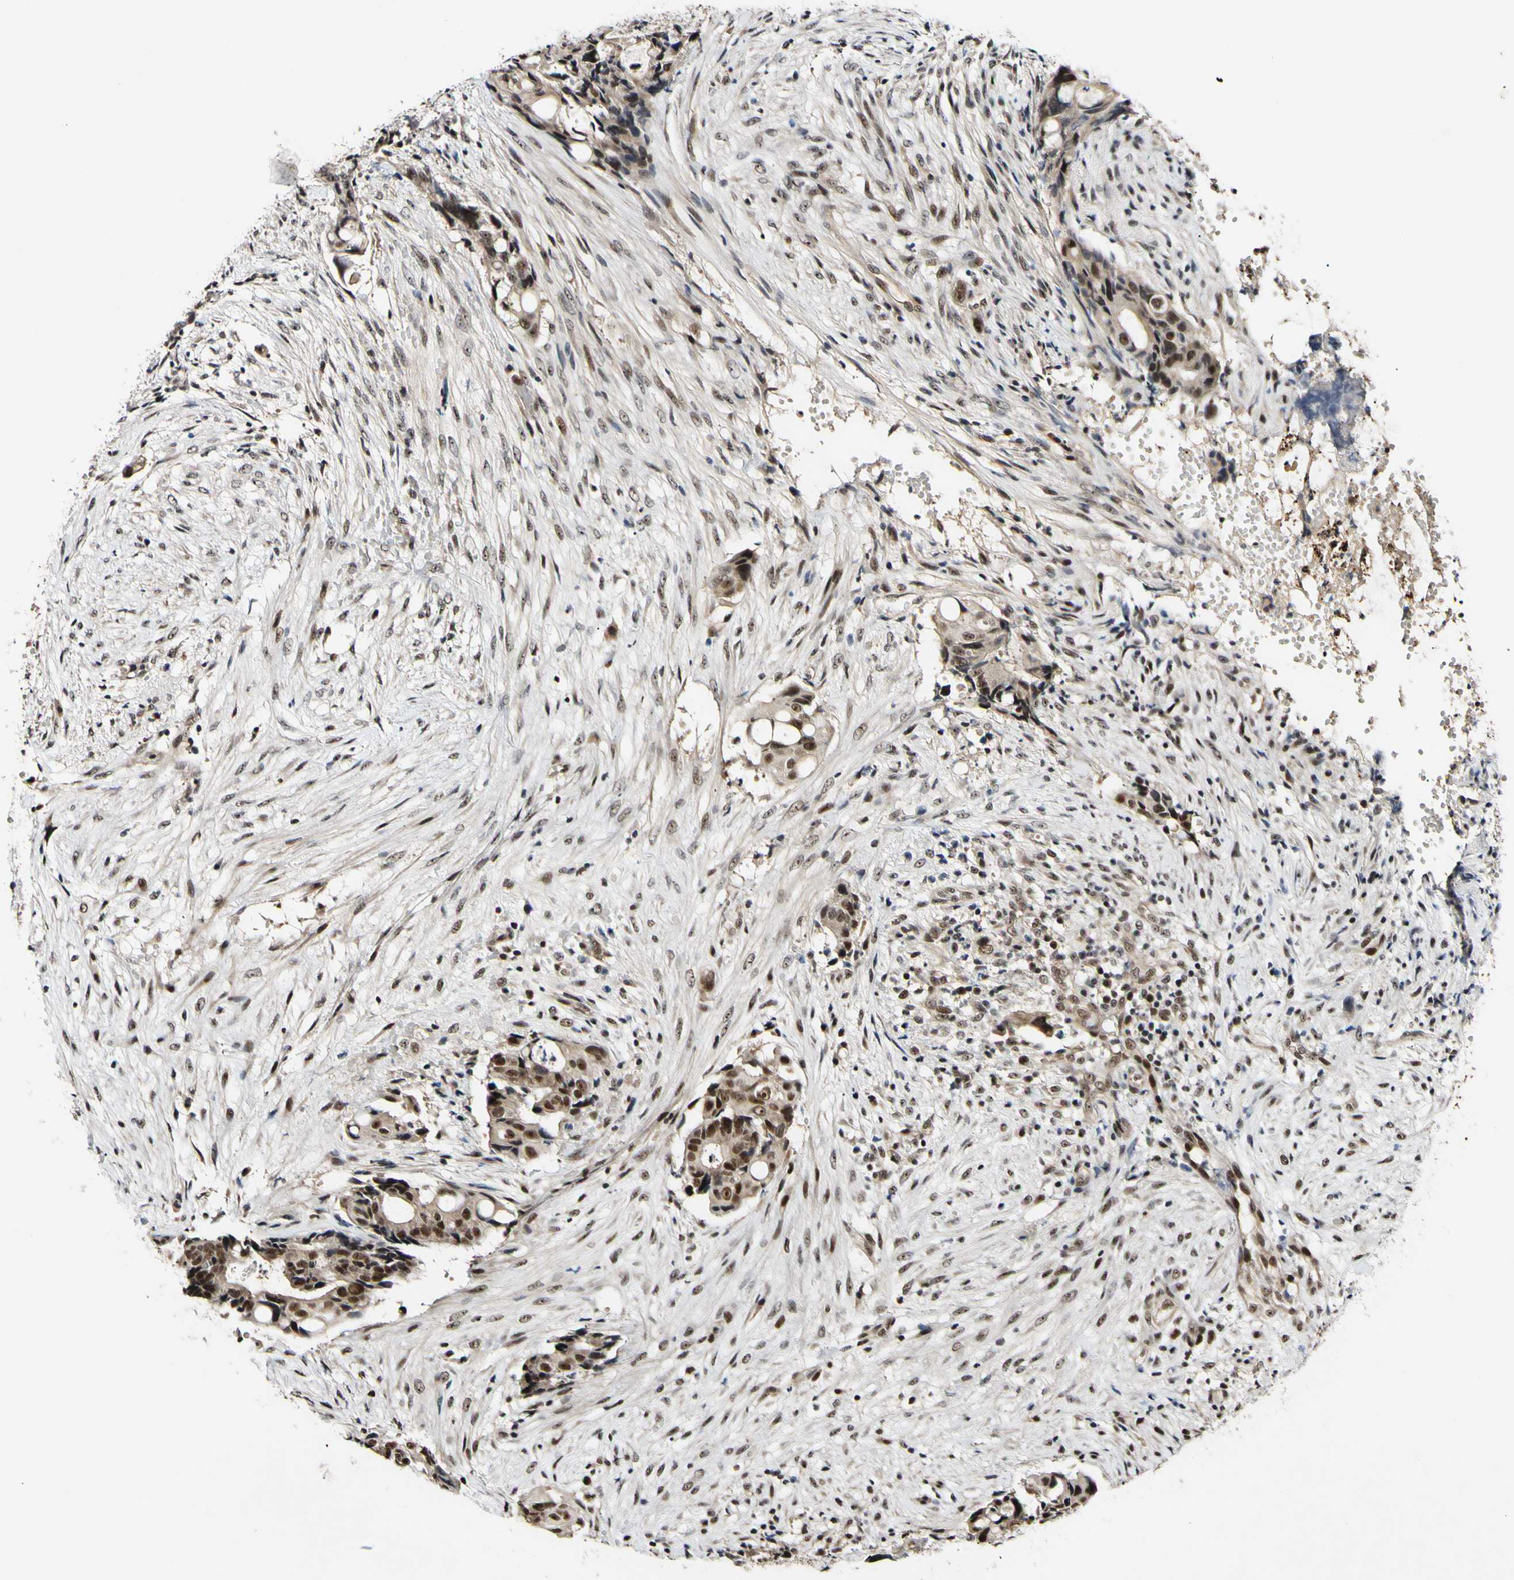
{"staining": {"intensity": "moderate", "quantity": ">75%", "location": "nuclear"}, "tissue": "colorectal cancer", "cell_type": "Tumor cells", "image_type": "cancer", "snomed": [{"axis": "morphology", "description": "Adenocarcinoma, NOS"}, {"axis": "topography", "description": "Colon"}], "caption": "Immunohistochemistry (DAB (3,3'-diaminobenzidine)) staining of human colorectal adenocarcinoma reveals moderate nuclear protein positivity in about >75% of tumor cells.", "gene": "POLR2F", "patient": {"sex": "female", "age": 57}}